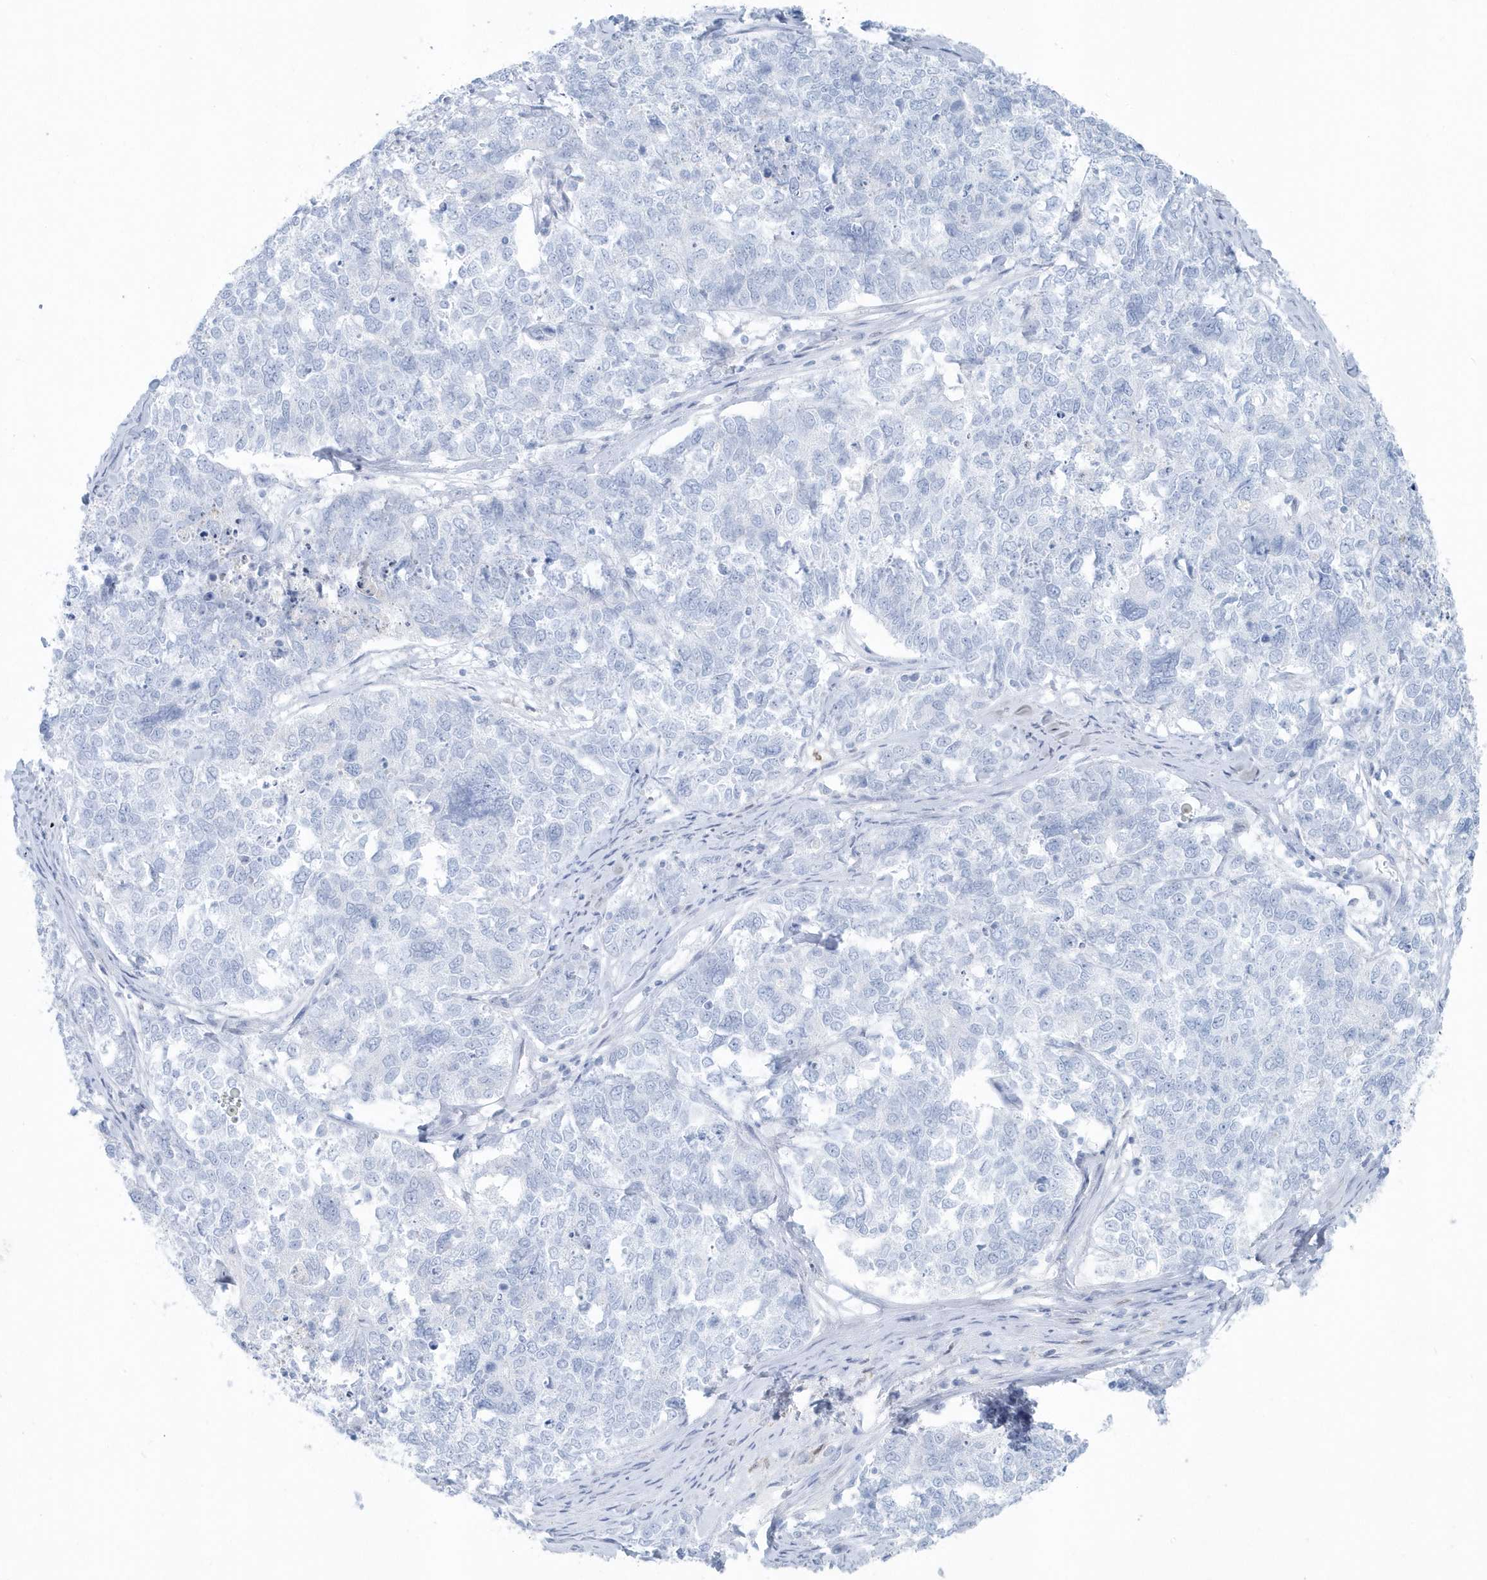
{"staining": {"intensity": "negative", "quantity": "none", "location": "none"}, "tissue": "cervical cancer", "cell_type": "Tumor cells", "image_type": "cancer", "snomed": [{"axis": "morphology", "description": "Squamous cell carcinoma, NOS"}, {"axis": "topography", "description": "Cervix"}], "caption": "High magnification brightfield microscopy of cervical squamous cell carcinoma stained with DAB (3,3'-diaminobenzidine) (brown) and counterstained with hematoxylin (blue): tumor cells show no significant staining. (DAB (3,3'-diaminobenzidine) immunohistochemistry visualized using brightfield microscopy, high magnification).", "gene": "FAM98A", "patient": {"sex": "female", "age": 63}}